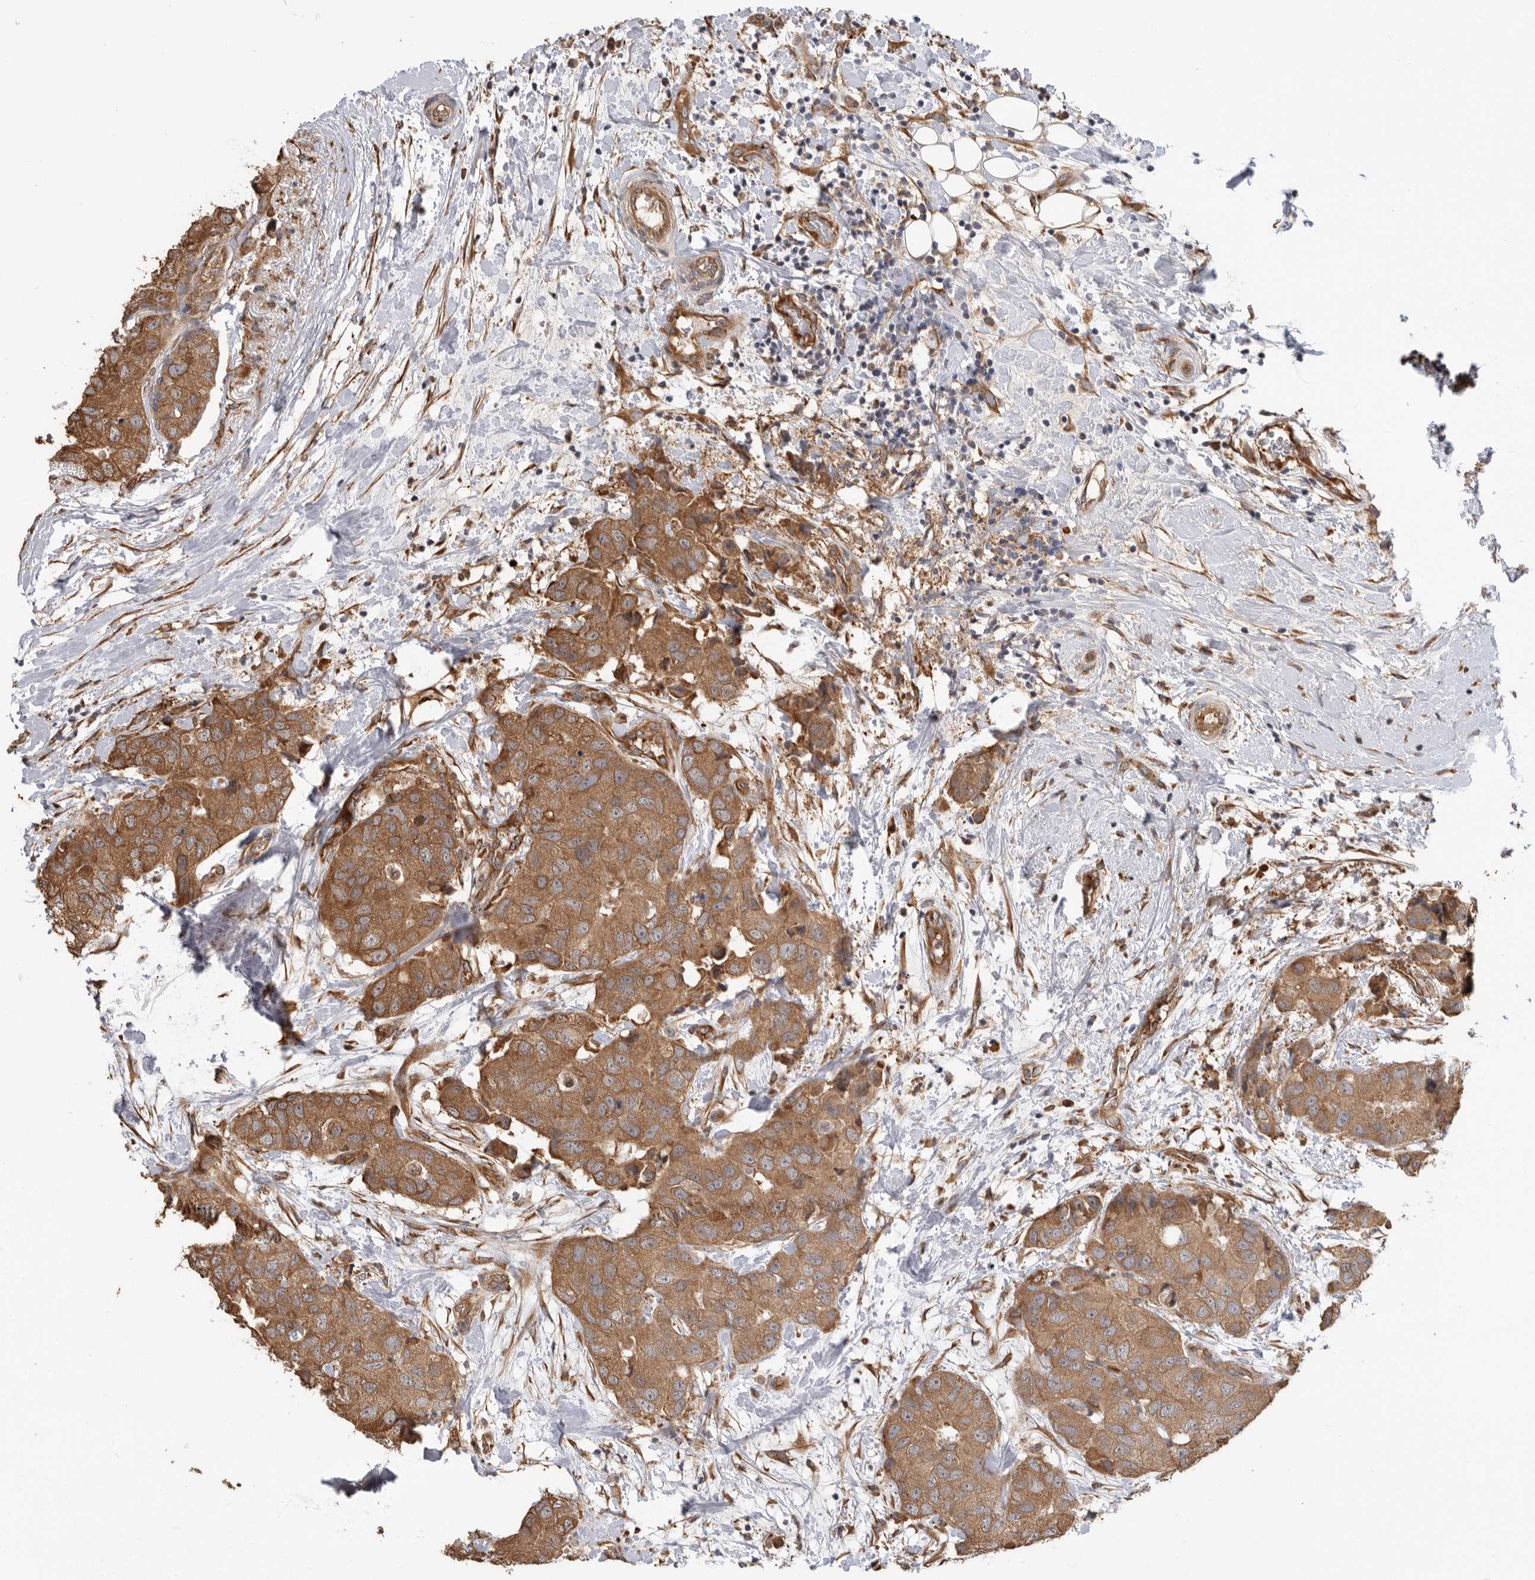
{"staining": {"intensity": "moderate", "quantity": ">75%", "location": "cytoplasmic/membranous"}, "tissue": "breast cancer", "cell_type": "Tumor cells", "image_type": "cancer", "snomed": [{"axis": "morphology", "description": "Duct carcinoma"}, {"axis": "topography", "description": "Breast"}], "caption": "Breast cancer (intraductal carcinoma) stained with a protein marker demonstrates moderate staining in tumor cells.", "gene": "CDC42BPB", "patient": {"sex": "female", "age": 62}}